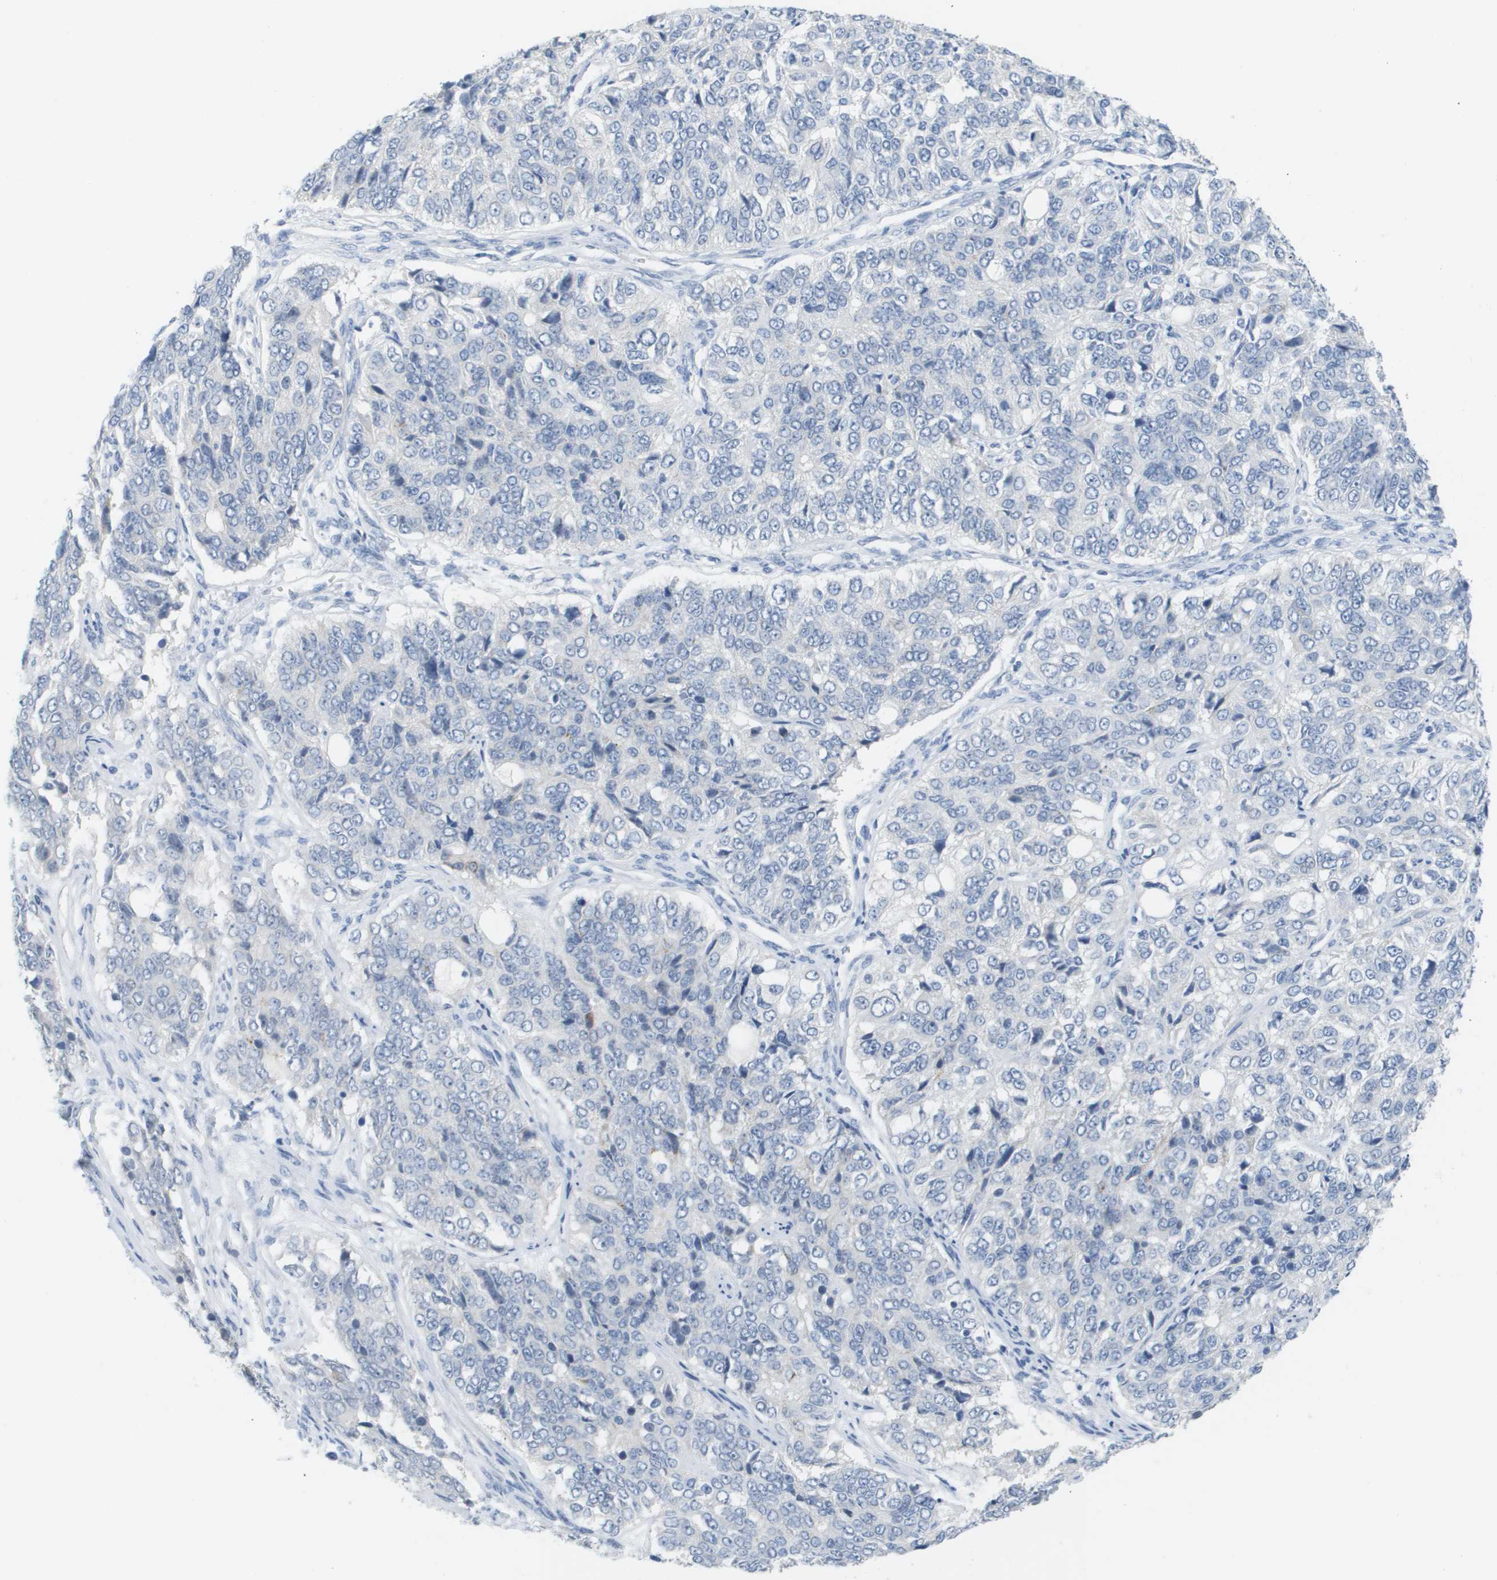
{"staining": {"intensity": "negative", "quantity": "none", "location": "none"}, "tissue": "ovarian cancer", "cell_type": "Tumor cells", "image_type": "cancer", "snomed": [{"axis": "morphology", "description": "Carcinoma, endometroid"}, {"axis": "topography", "description": "Ovary"}], "caption": "Tumor cells are negative for protein expression in human ovarian cancer.", "gene": "PDE4A", "patient": {"sex": "female", "age": 51}}